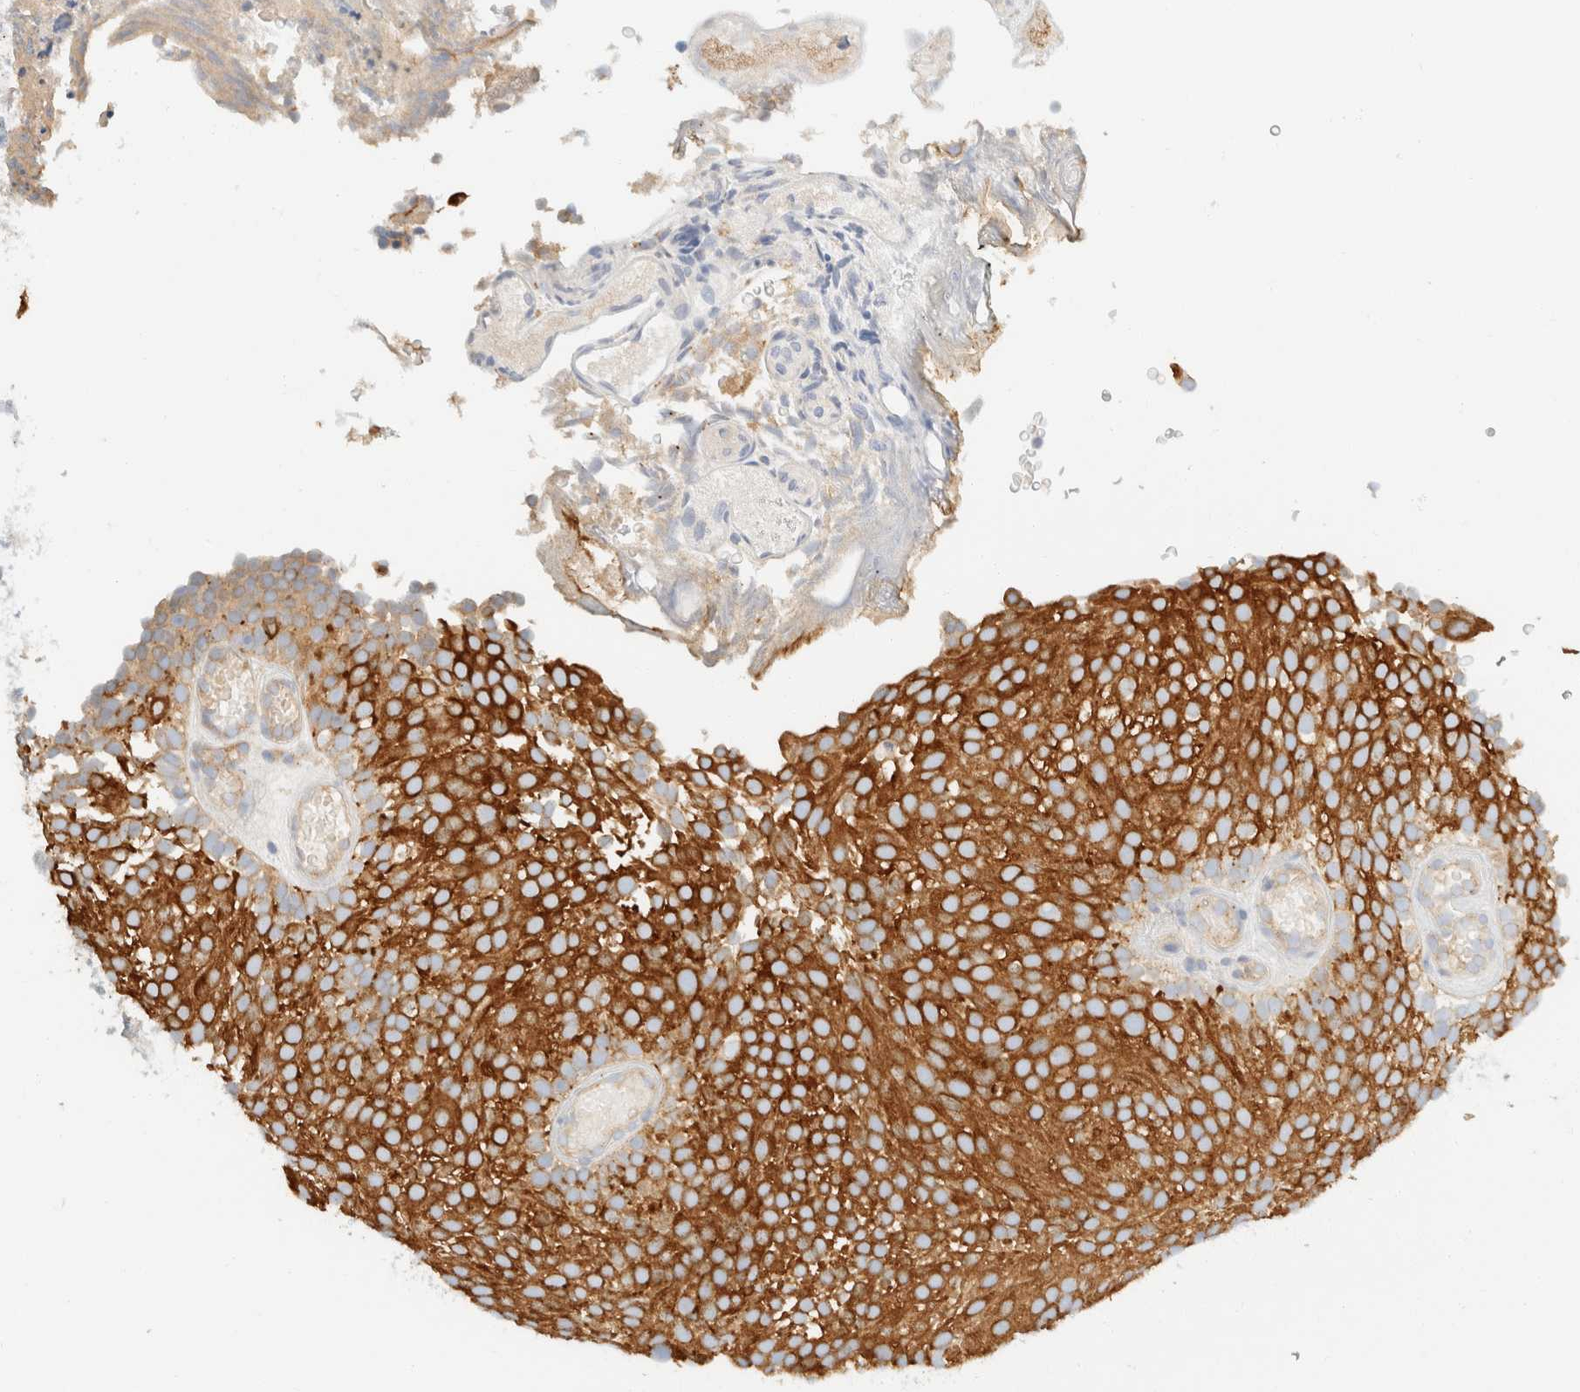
{"staining": {"intensity": "strong", "quantity": ">75%", "location": "cytoplasmic/membranous"}, "tissue": "urothelial cancer", "cell_type": "Tumor cells", "image_type": "cancer", "snomed": [{"axis": "morphology", "description": "Urothelial carcinoma, Low grade"}, {"axis": "topography", "description": "Urinary bladder"}], "caption": "Protein staining by IHC demonstrates strong cytoplasmic/membranous staining in approximately >75% of tumor cells in urothelial cancer.", "gene": "SH3GLB2", "patient": {"sex": "male", "age": 78}}